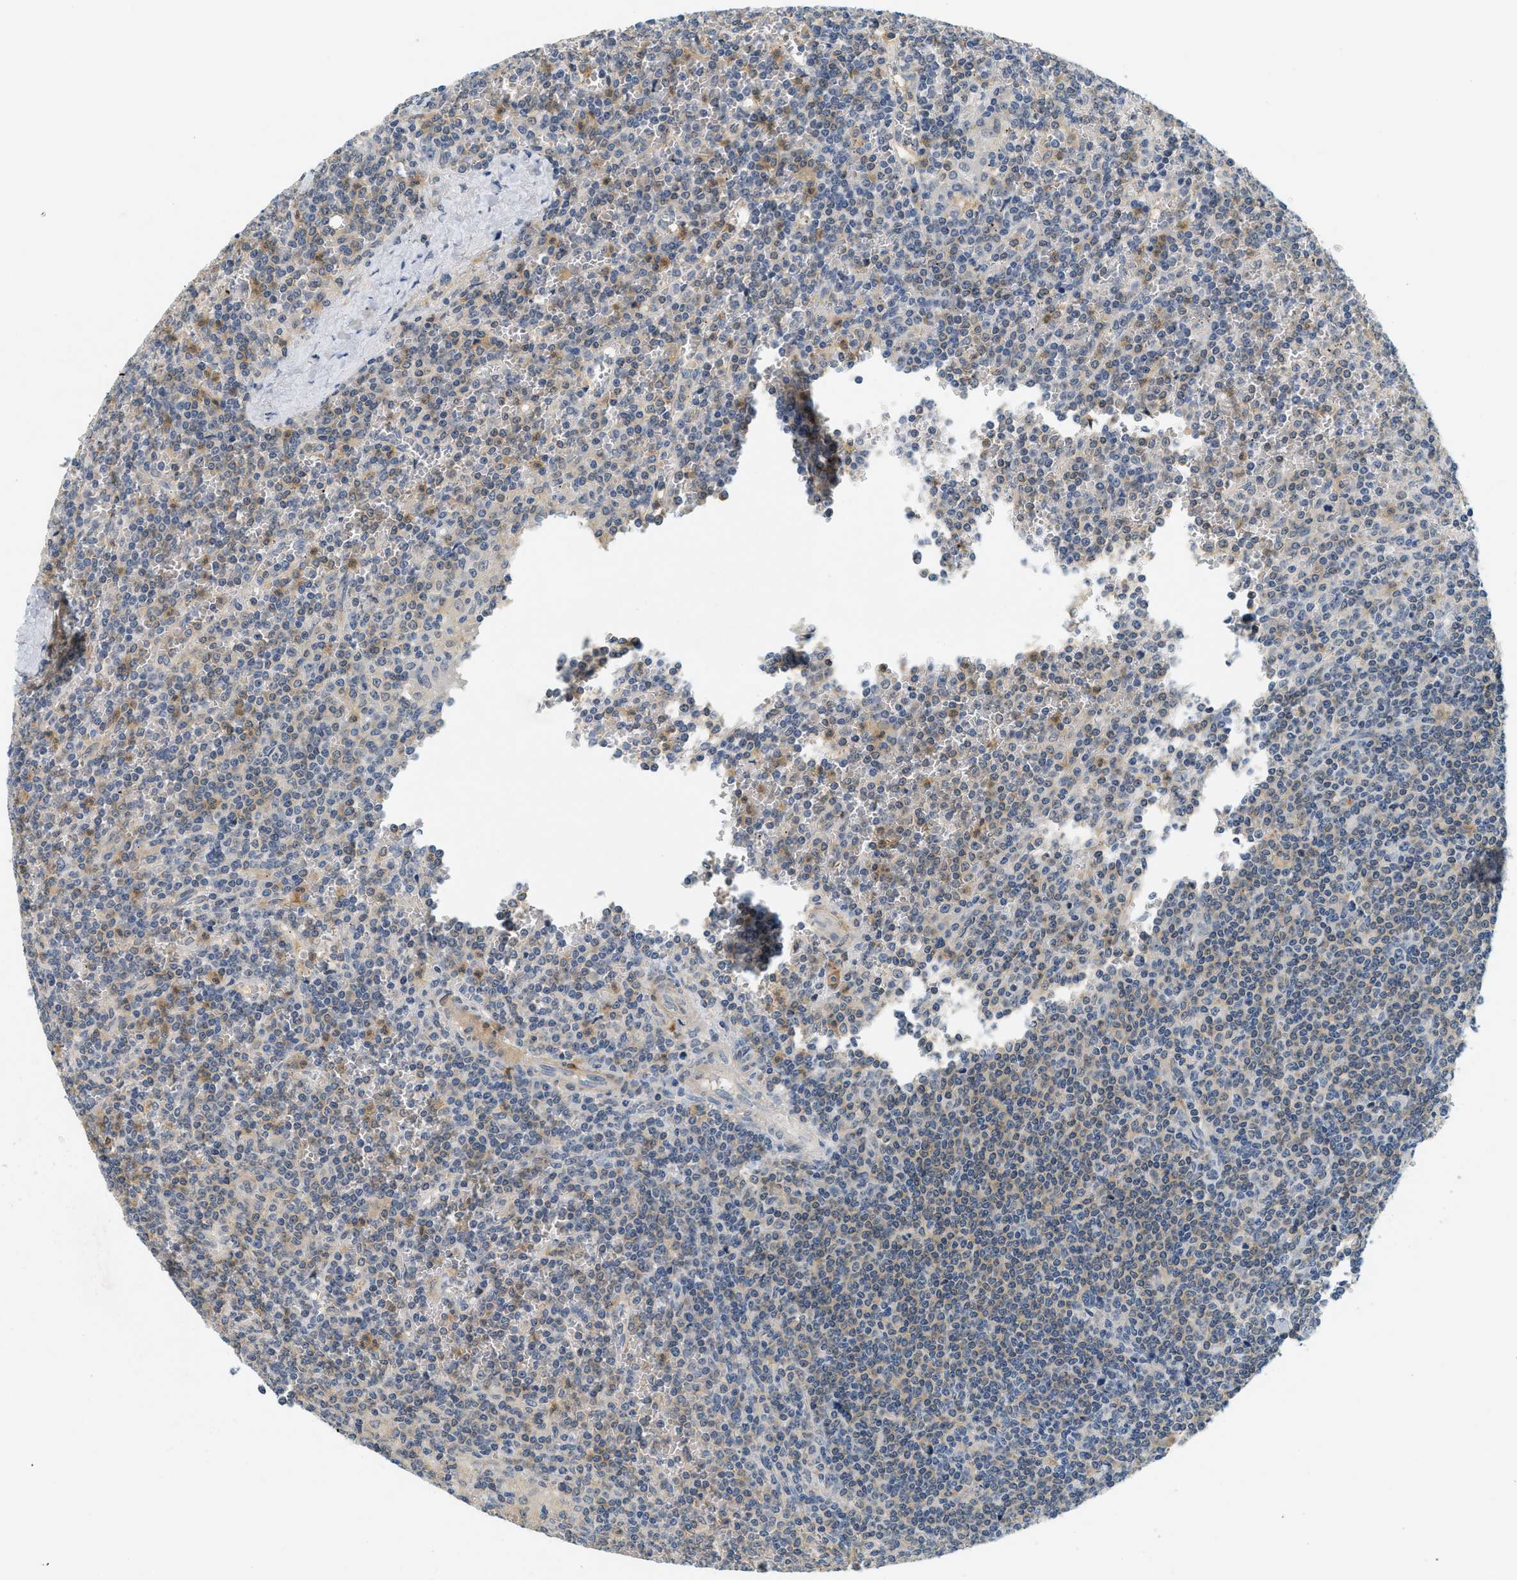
{"staining": {"intensity": "weak", "quantity": "25%-75%", "location": "cytoplasmic/membranous"}, "tissue": "lymphoma", "cell_type": "Tumor cells", "image_type": "cancer", "snomed": [{"axis": "morphology", "description": "Malignant lymphoma, non-Hodgkin's type, Low grade"}, {"axis": "topography", "description": "Spleen"}], "caption": "The photomicrograph demonstrates a brown stain indicating the presence of a protein in the cytoplasmic/membranous of tumor cells in lymphoma.", "gene": "RASGRP2", "patient": {"sex": "female", "age": 19}}